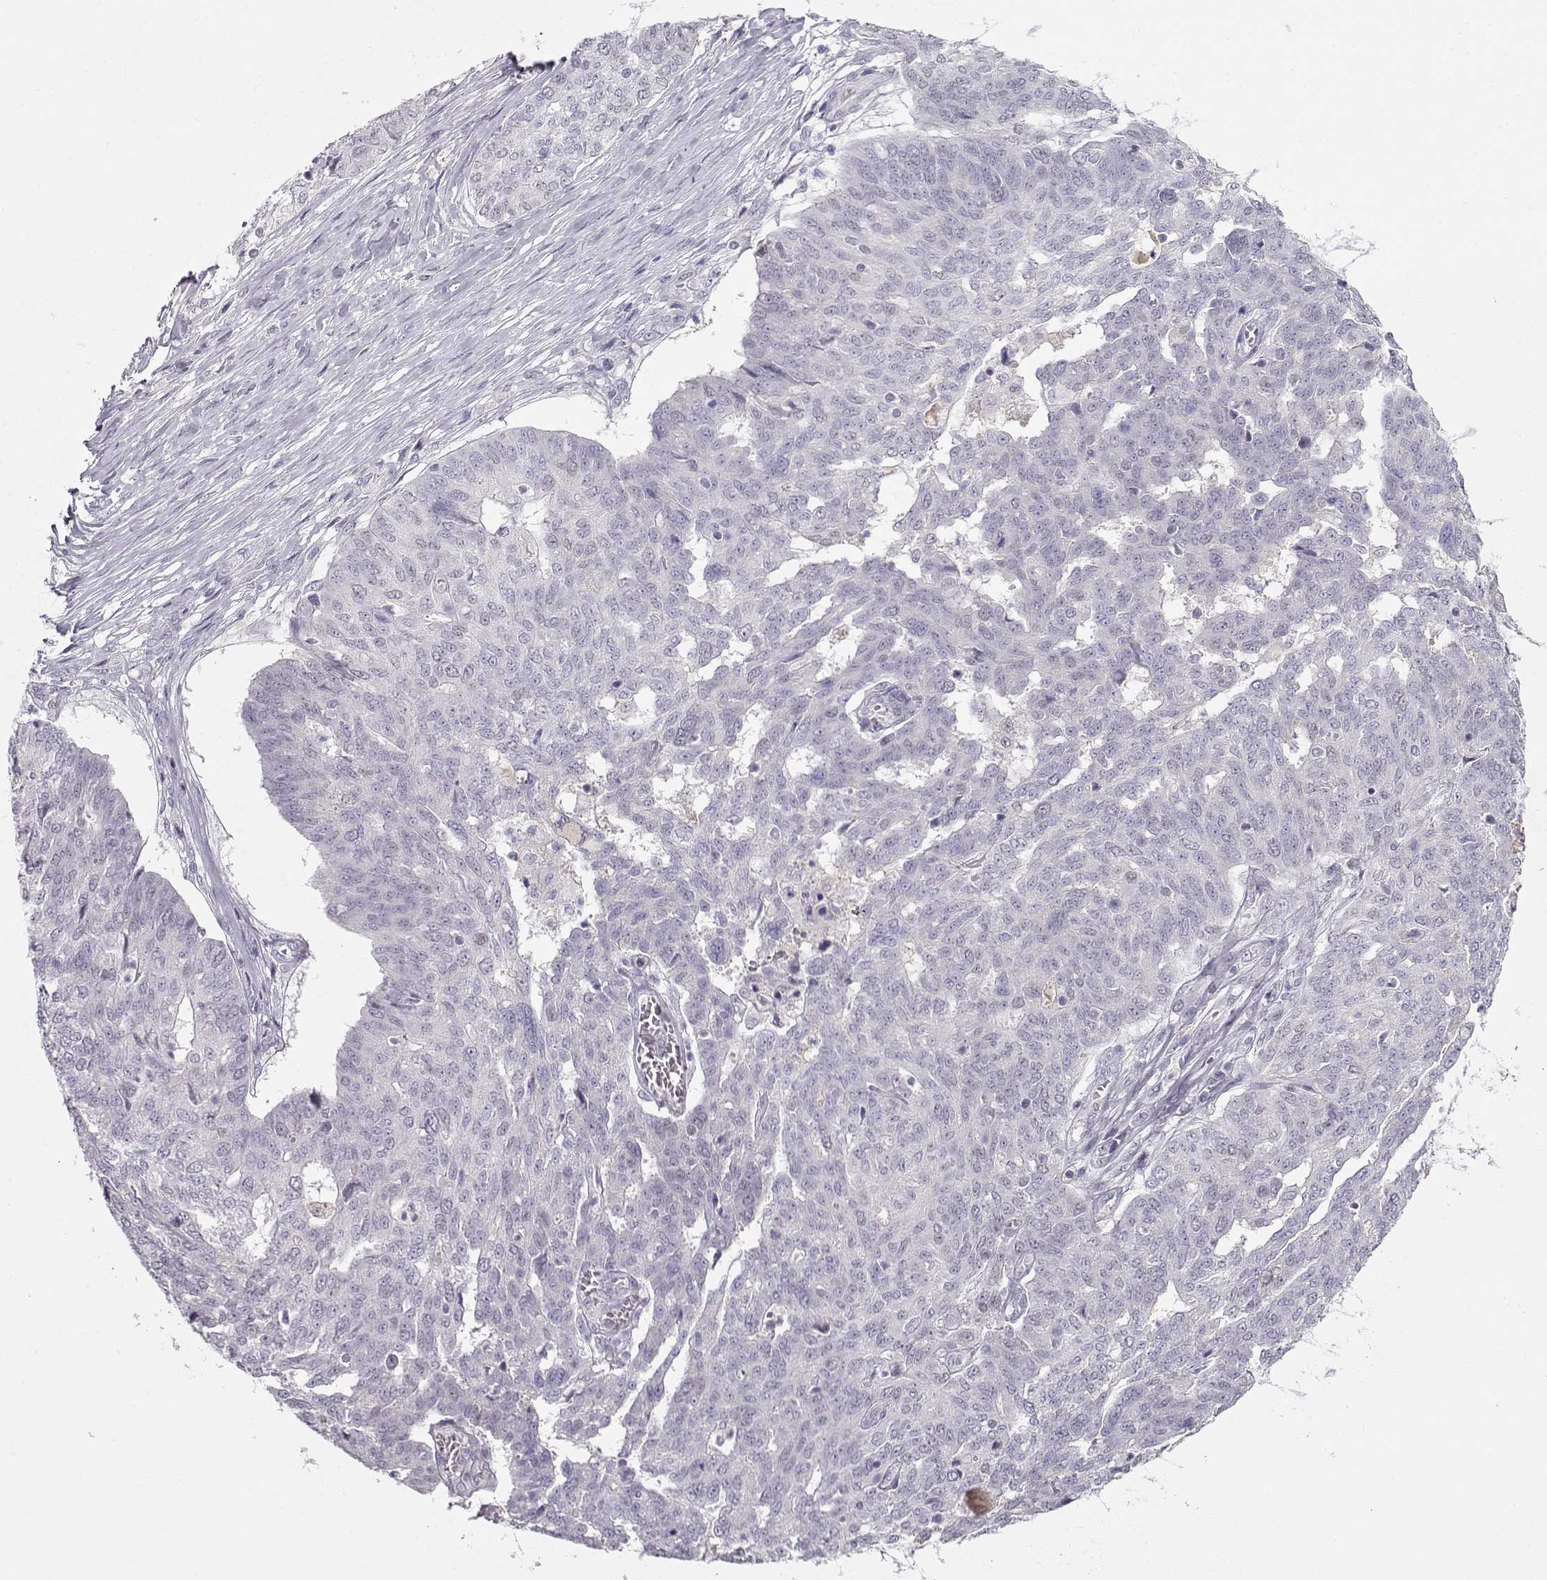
{"staining": {"intensity": "negative", "quantity": "none", "location": "none"}, "tissue": "ovarian cancer", "cell_type": "Tumor cells", "image_type": "cancer", "snomed": [{"axis": "morphology", "description": "Cystadenocarcinoma, serous, NOS"}, {"axis": "topography", "description": "Ovary"}], "caption": "This is an immunohistochemistry (IHC) micrograph of ovarian cancer. There is no staining in tumor cells.", "gene": "OPN5", "patient": {"sex": "female", "age": 67}}